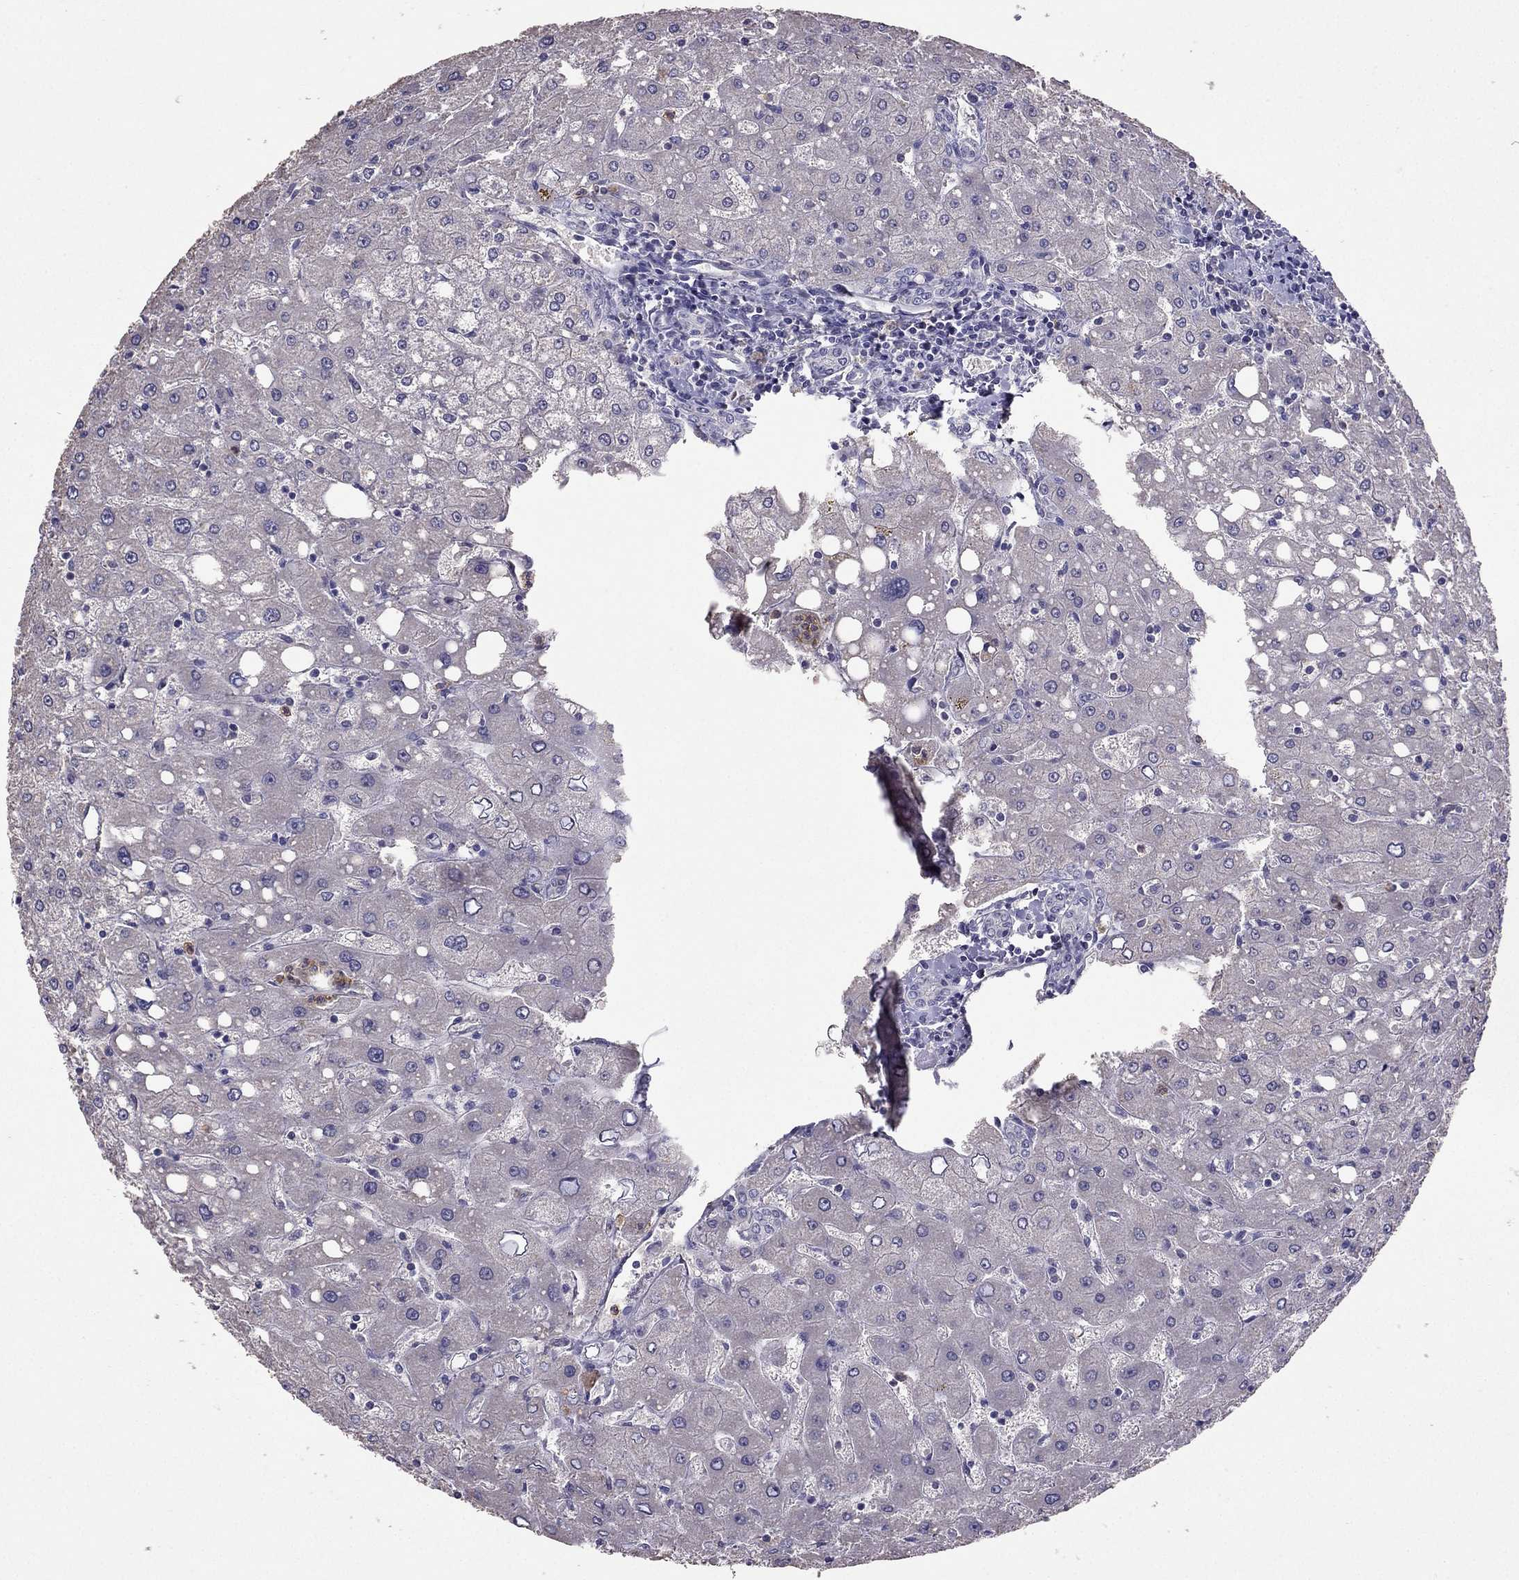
{"staining": {"intensity": "negative", "quantity": "none", "location": "none"}, "tissue": "liver", "cell_type": "Cholangiocytes", "image_type": "normal", "snomed": [{"axis": "morphology", "description": "Normal tissue, NOS"}, {"axis": "topography", "description": "Liver"}], "caption": "IHC of benign human liver demonstrates no staining in cholangiocytes. The staining is performed using DAB (3,3'-diaminobenzidine) brown chromogen with nuclei counter-stained in using hematoxylin.", "gene": "RFLNB", "patient": {"sex": "female", "age": 53}}